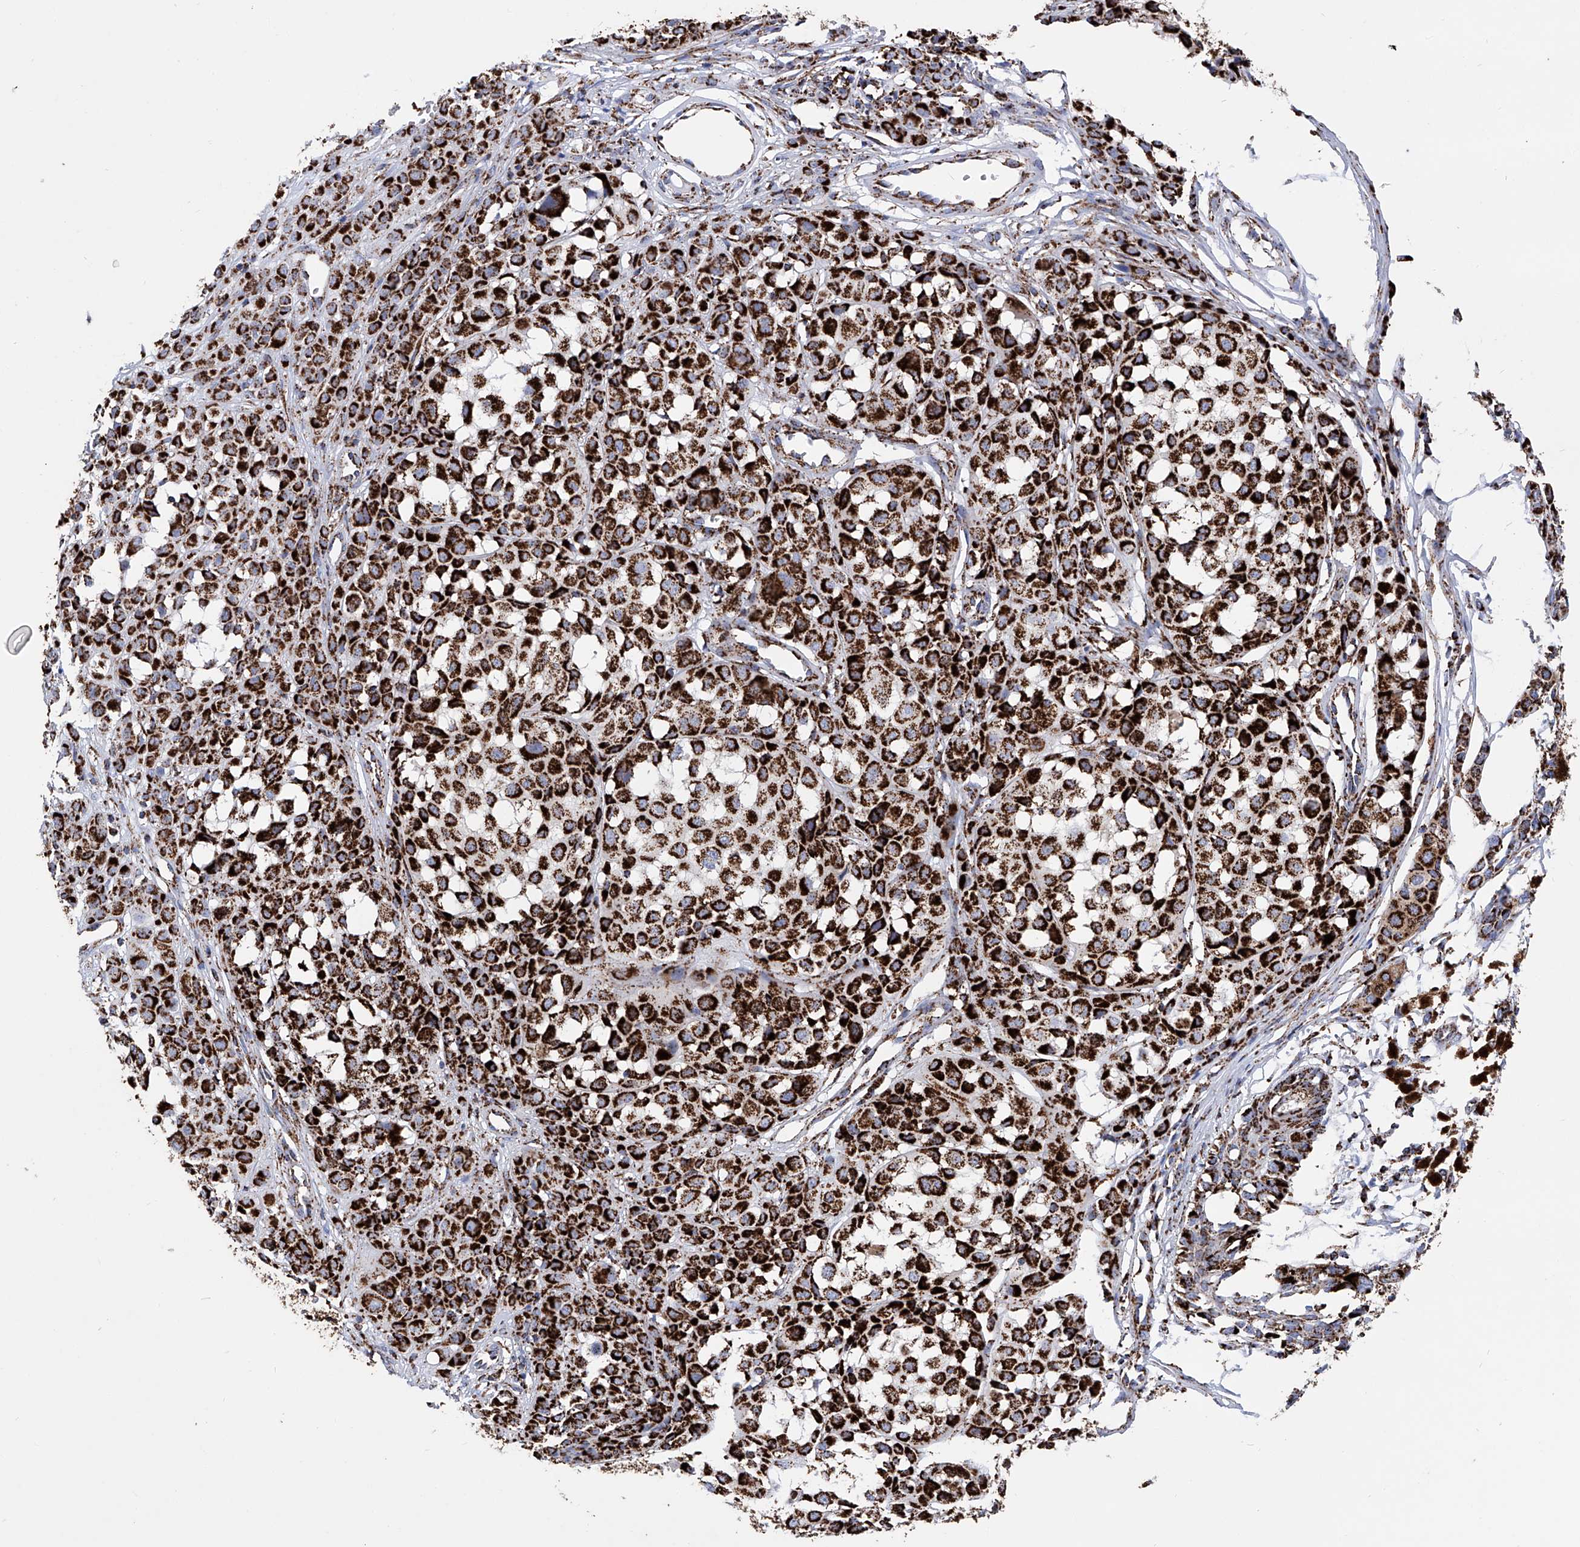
{"staining": {"intensity": "strong", "quantity": ">75%", "location": "cytoplasmic/membranous"}, "tissue": "melanoma", "cell_type": "Tumor cells", "image_type": "cancer", "snomed": [{"axis": "morphology", "description": "Malignant melanoma, NOS"}, {"axis": "topography", "description": "Skin of leg"}], "caption": "Immunohistochemical staining of melanoma shows strong cytoplasmic/membranous protein expression in approximately >75% of tumor cells.", "gene": "ATP5PF", "patient": {"sex": "female", "age": 72}}